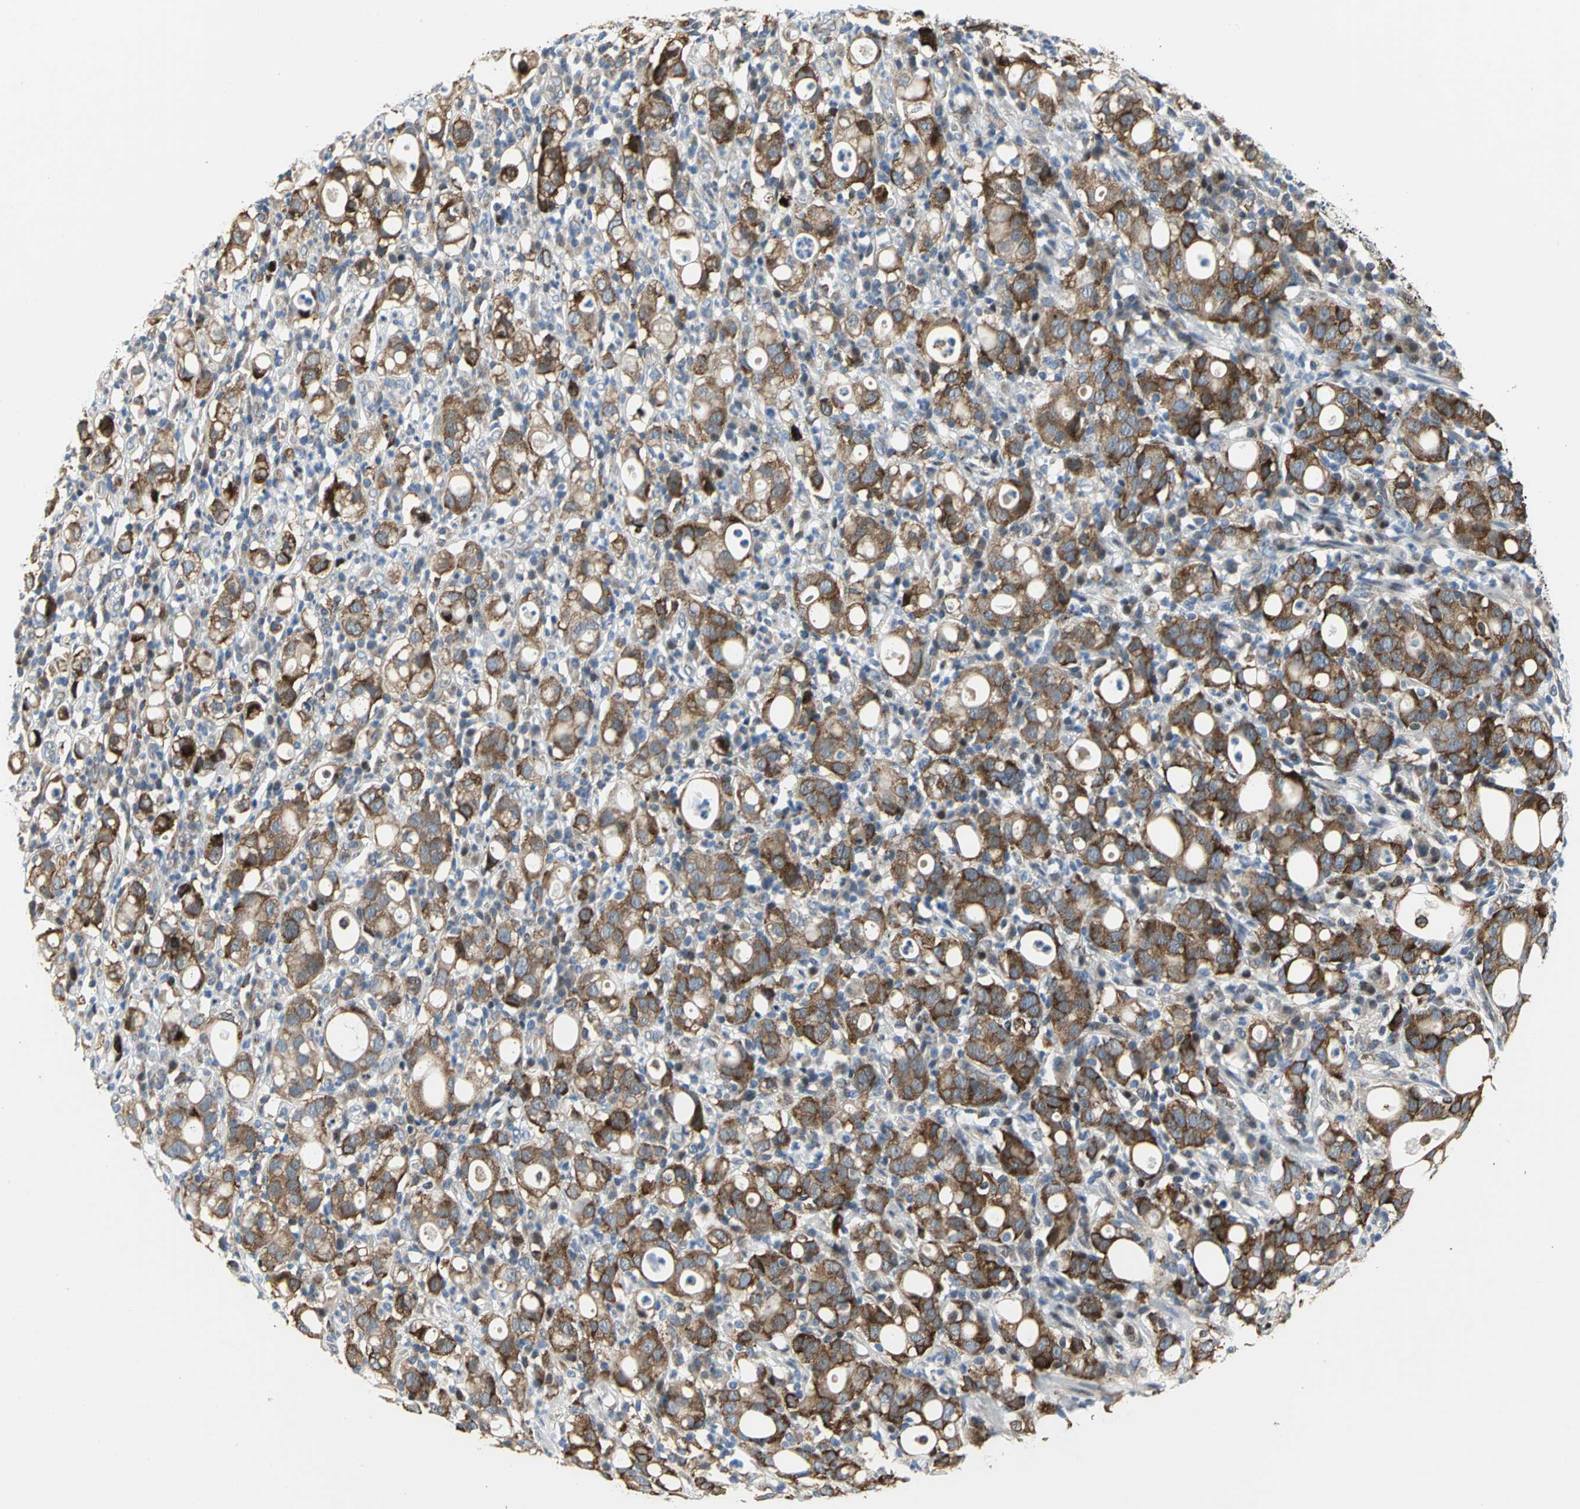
{"staining": {"intensity": "strong", "quantity": ">75%", "location": "cytoplasmic/membranous"}, "tissue": "stomach cancer", "cell_type": "Tumor cells", "image_type": "cancer", "snomed": [{"axis": "morphology", "description": "Adenocarcinoma, NOS"}, {"axis": "topography", "description": "Stomach"}], "caption": "This is a photomicrograph of immunohistochemistry (IHC) staining of stomach cancer (adenocarcinoma), which shows strong positivity in the cytoplasmic/membranous of tumor cells.", "gene": "YBX1", "patient": {"sex": "female", "age": 75}}